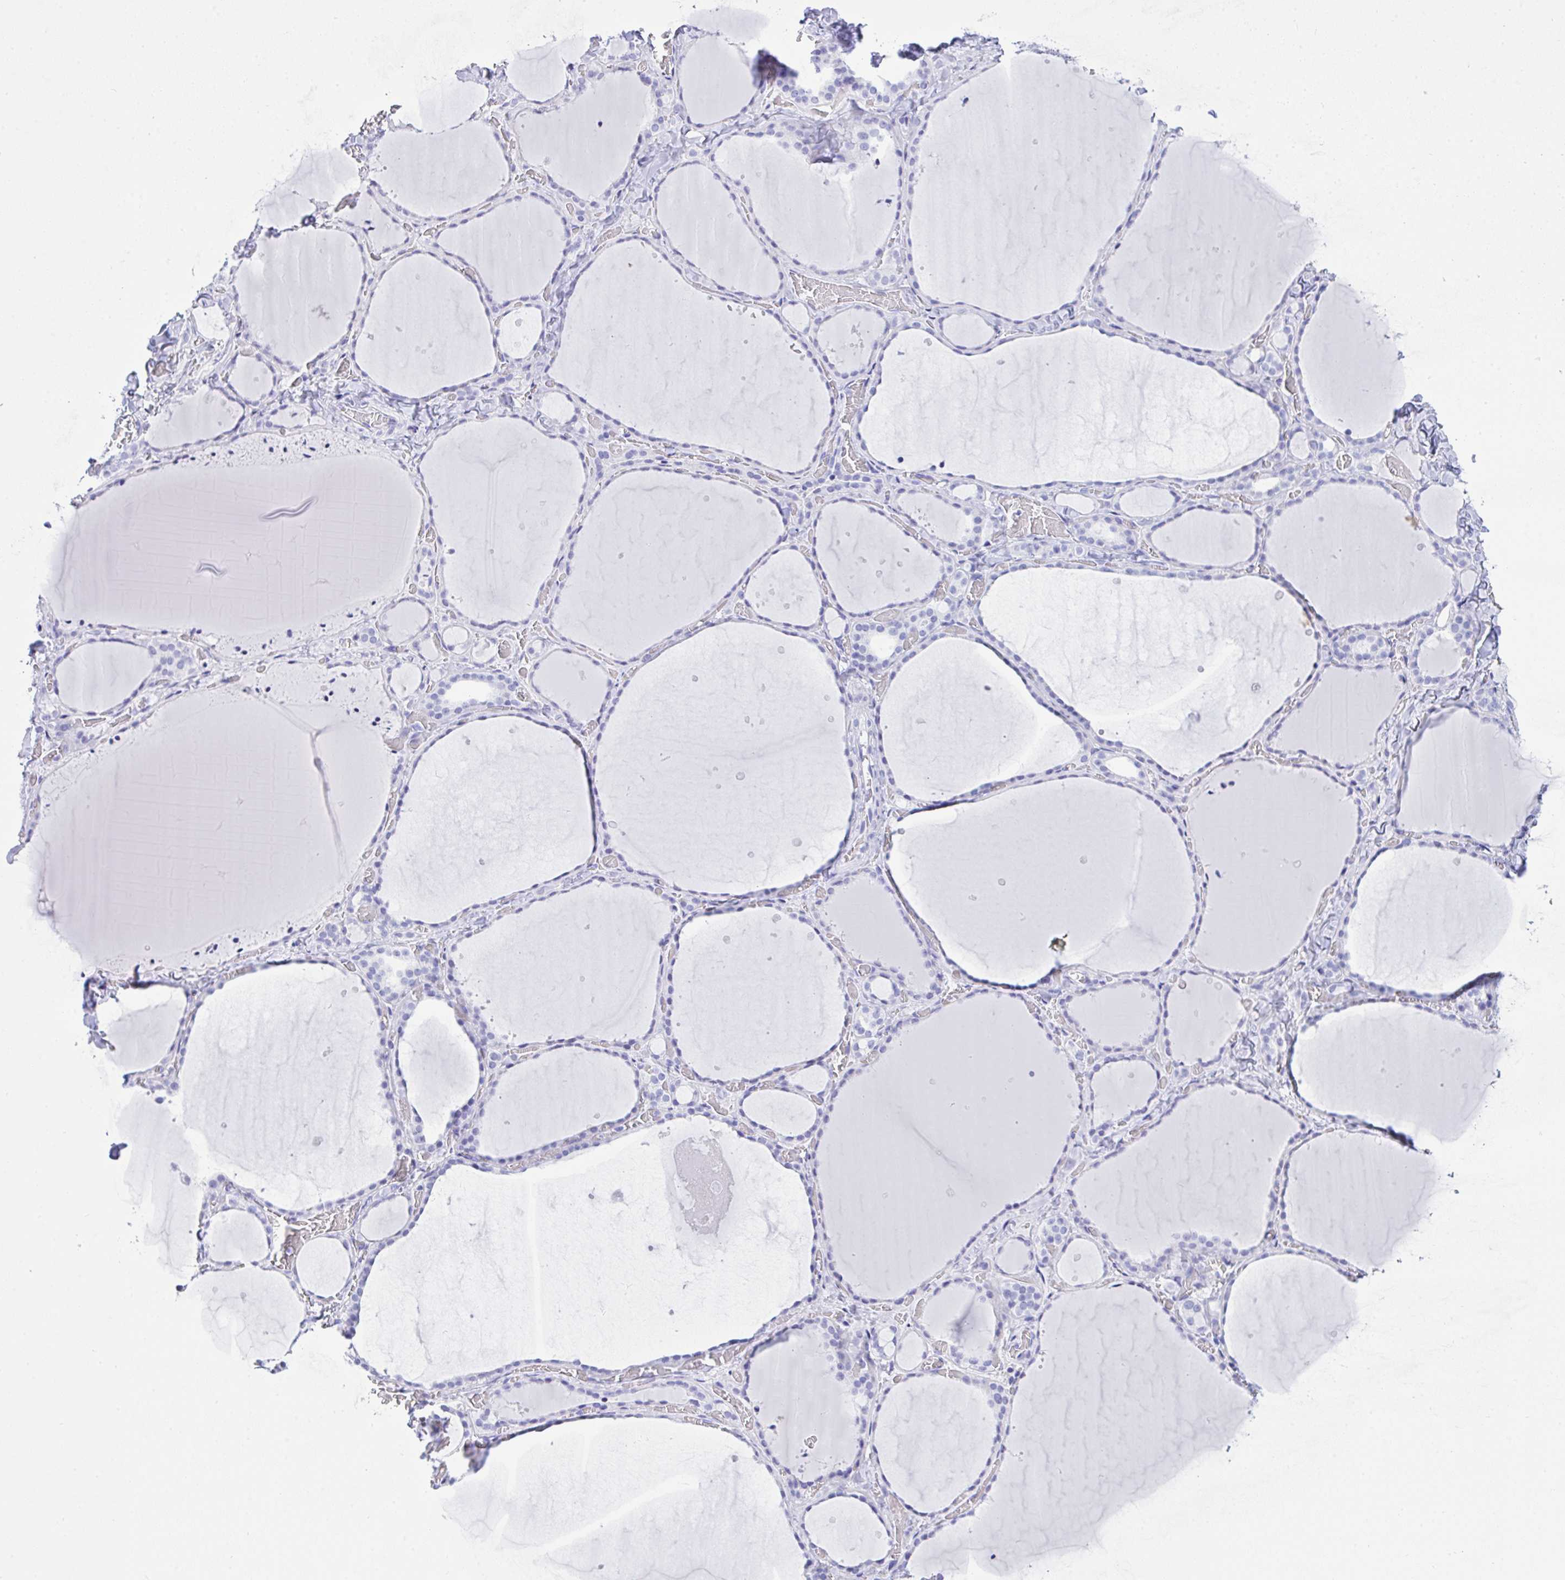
{"staining": {"intensity": "negative", "quantity": "none", "location": "none"}, "tissue": "thyroid gland", "cell_type": "Glandular cells", "image_type": "normal", "snomed": [{"axis": "morphology", "description": "Normal tissue, NOS"}, {"axis": "topography", "description": "Thyroid gland"}], "caption": "Immunohistochemistry (IHC) photomicrograph of normal thyroid gland stained for a protein (brown), which demonstrates no staining in glandular cells.", "gene": "AKR1D1", "patient": {"sex": "female", "age": 36}}